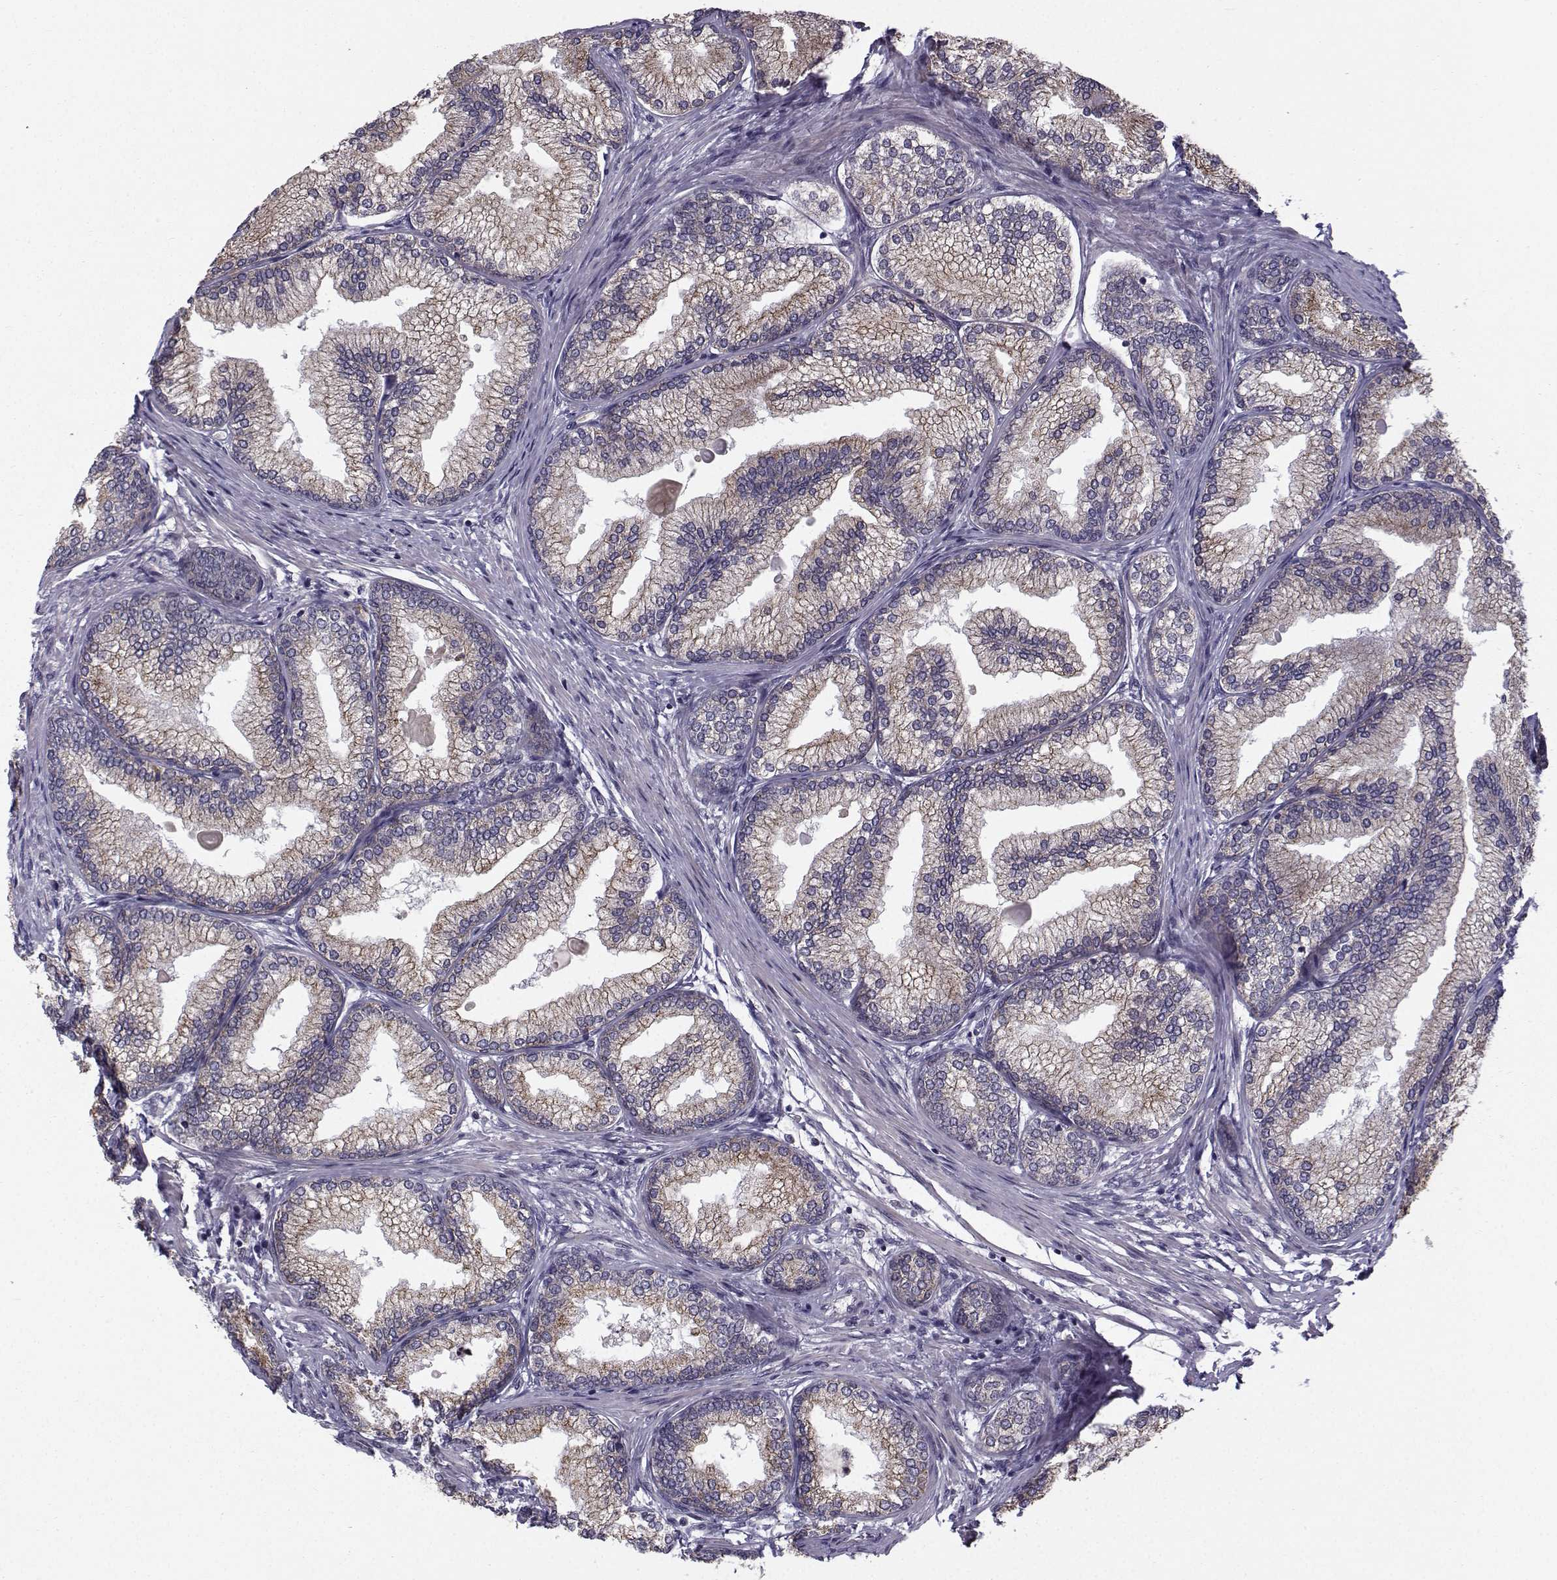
{"staining": {"intensity": "weak", "quantity": "25%-75%", "location": "cytoplasmic/membranous"}, "tissue": "prostate", "cell_type": "Glandular cells", "image_type": "normal", "snomed": [{"axis": "morphology", "description": "Normal tissue, NOS"}, {"axis": "topography", "description": "Prostate"}], "caption": "Immunohistochemical staining of unremarkable prostate demonstrates 25%-75% levels of weak cytoplasmic/membranous protein positivity in approximately 25%-75% of glandular cells. Using DAB (3,3'-diaminobenzidine) (brown) and hematoxylin (blue) stains, captured at high magnification using brightfield microscopy.", "gene": "APC", "patient": {"sex": "male", "age": 72}}